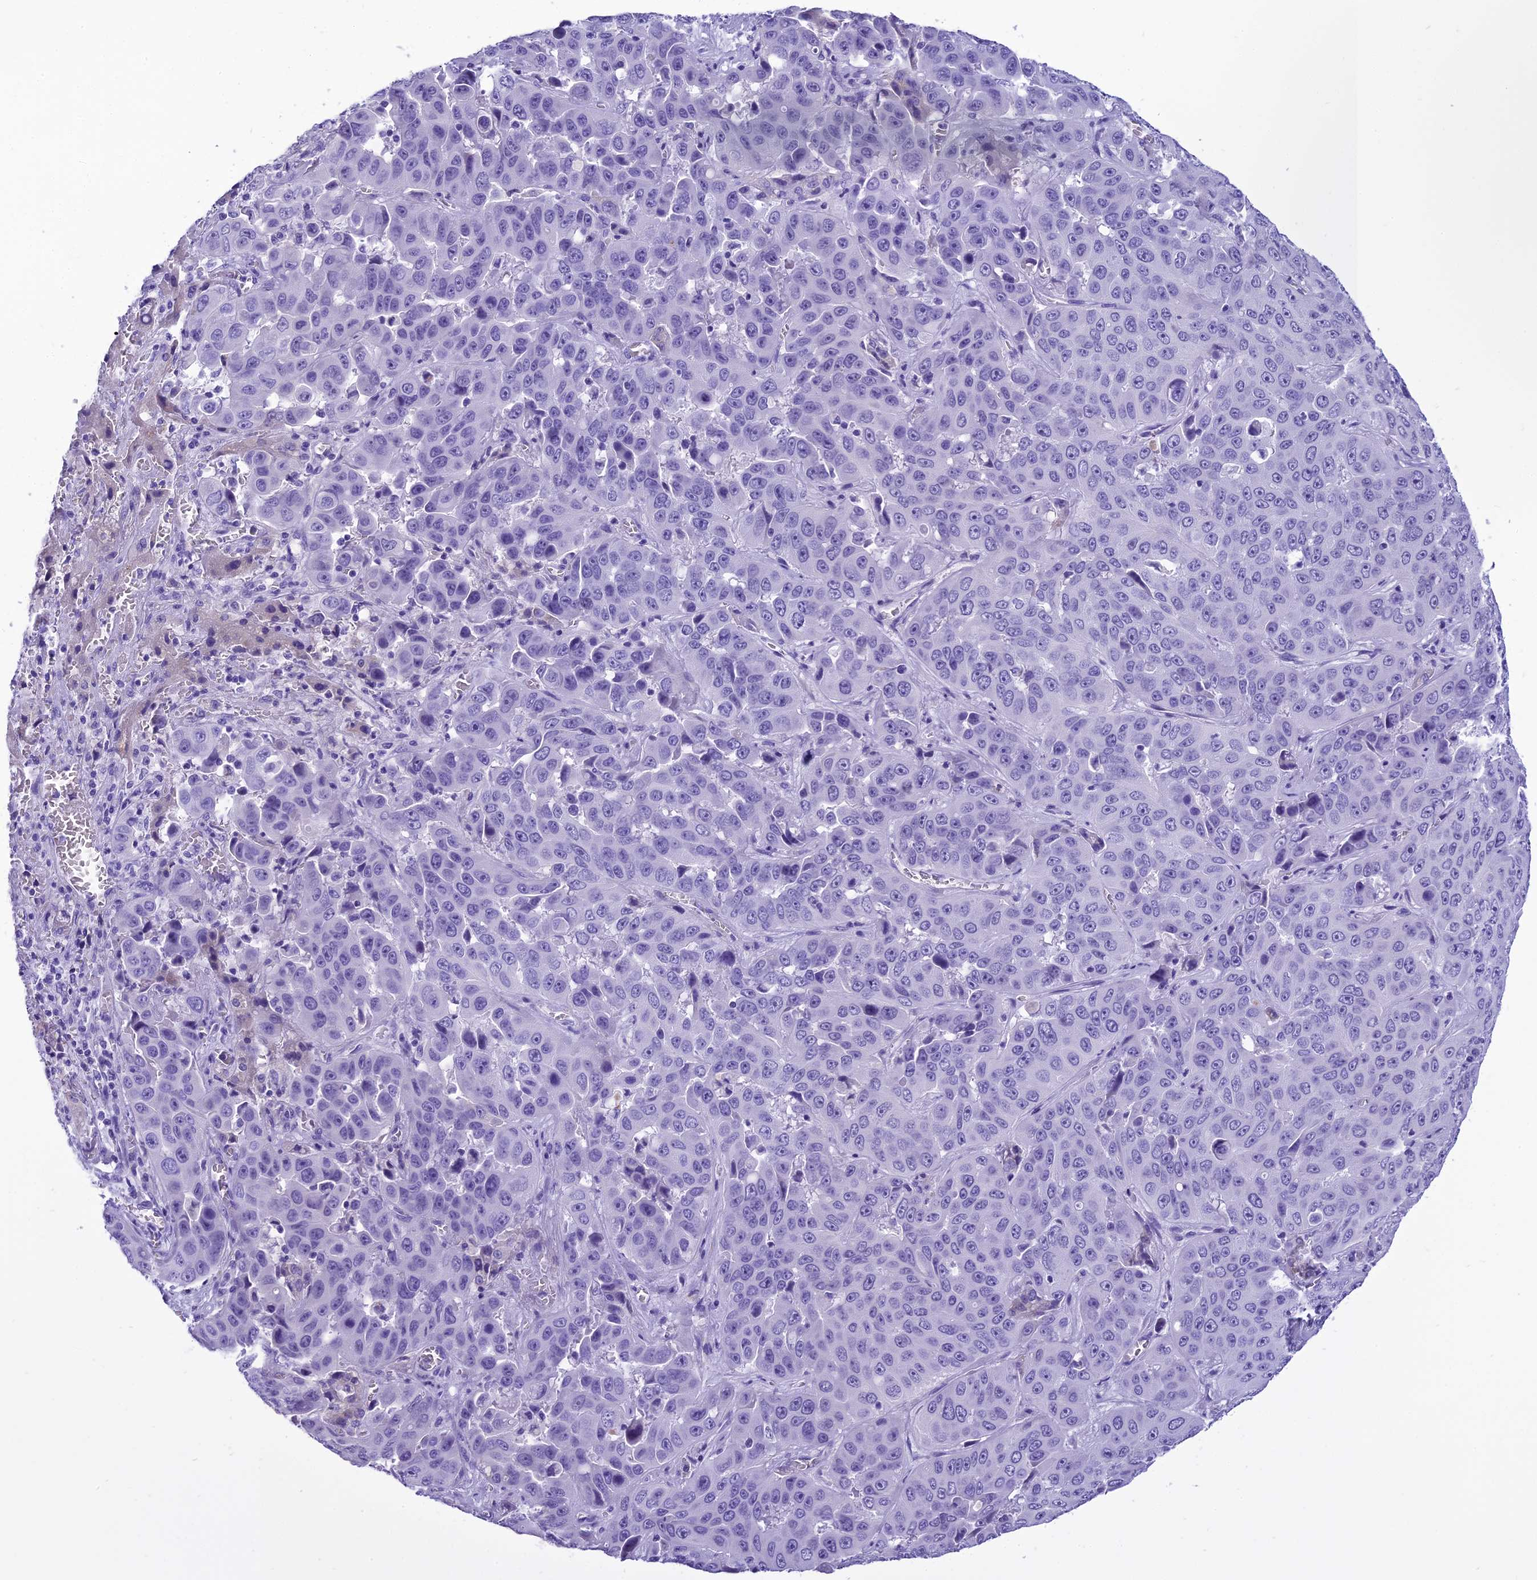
{"staining": {"intensity": "negative", "quantity": "none", "location": "none"}, "tissue": "liver cancer", "cell_type": "Tumor cells", "image_type": "cancer", "snomed": [{"axis": "morphology", "description": "Cholangiocarcinoma"}, {"axis": "topography", "description": "Liver"}], "caption": "The image demonstrates no significant expression in tumor cells of liver cancer (cholangiocarcinoma).", "gene": "KCTD14", "patient": {"sex": "female", "age": 52}}